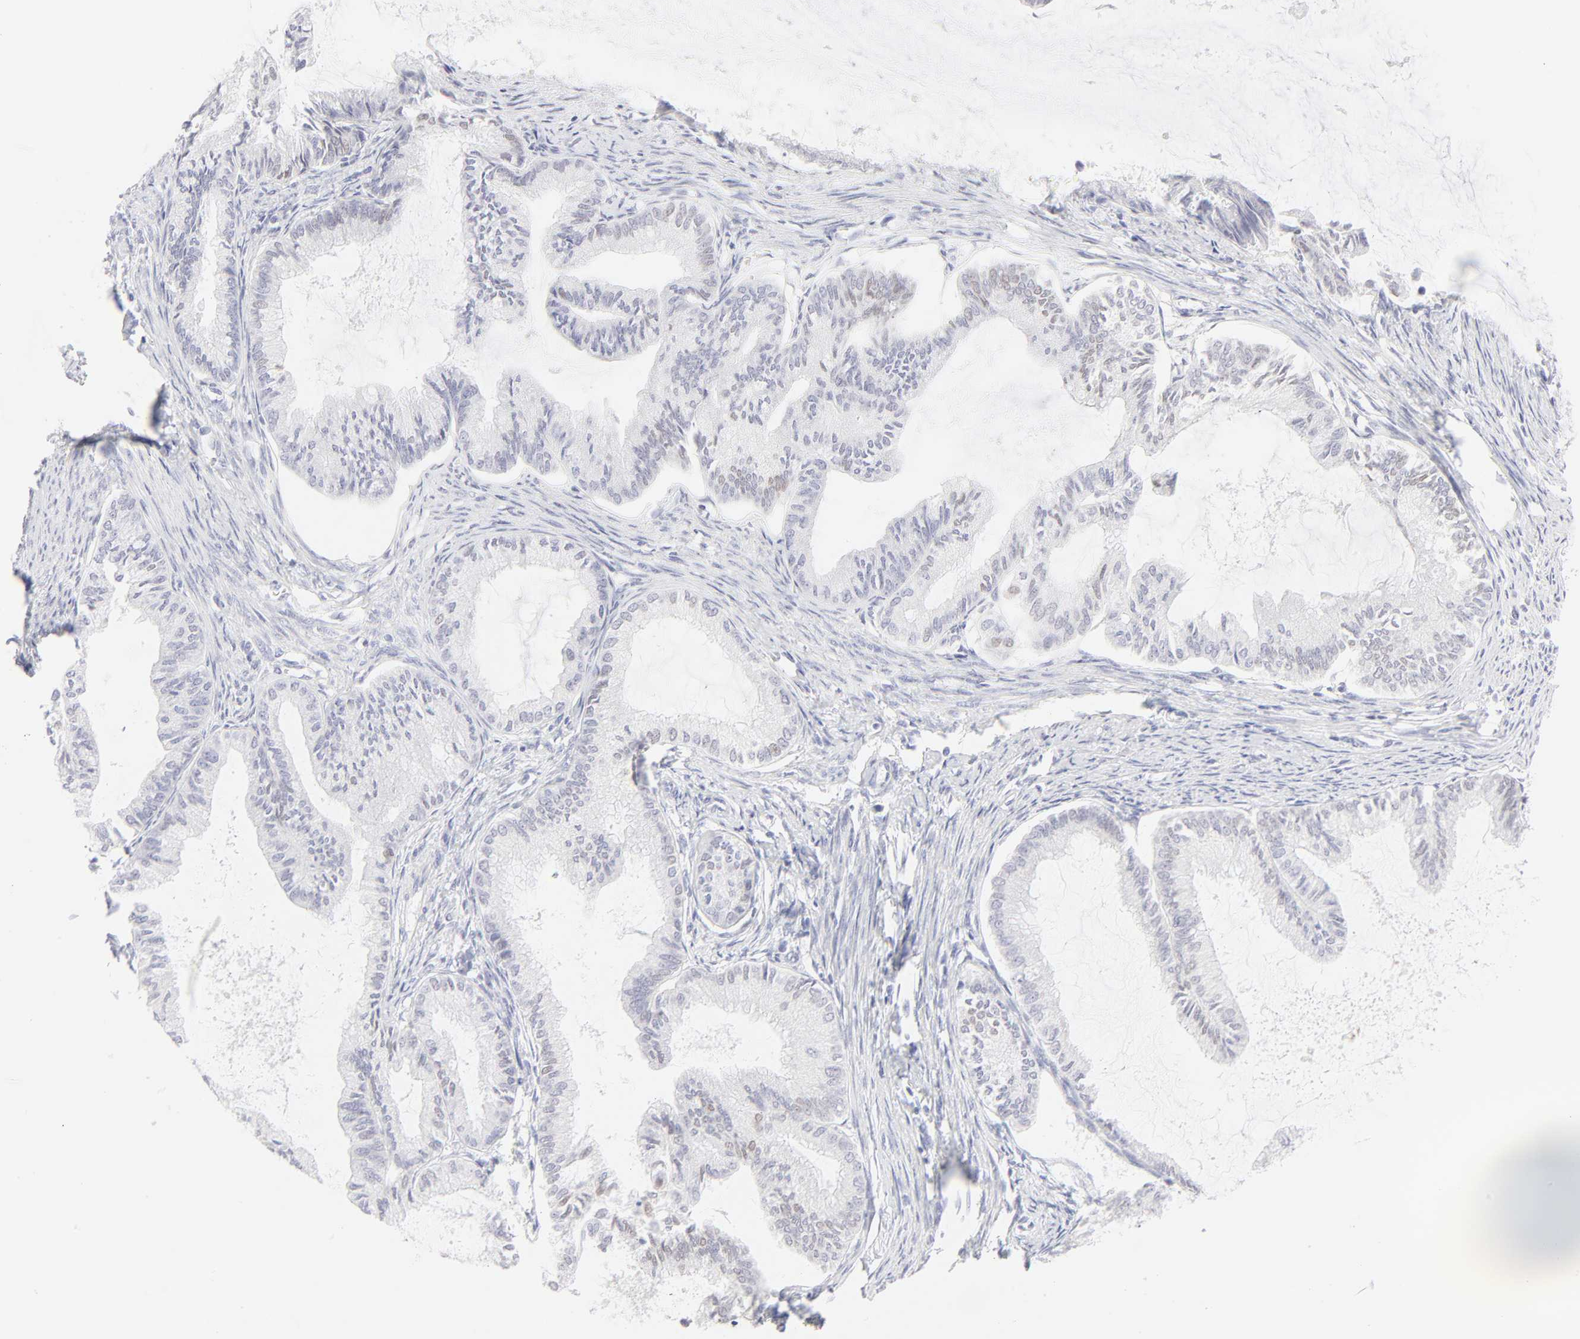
{"staining": {"intensity": "weak", "quantity": "<25%", "location": "nuclear"}, "tissue": "endometrial cancer", "cell_type": "Tumor cells", "image_type": "cancer", "snomed": [{"axis": "morphology", "description": "Adenocarcinoma, NOS"}, {"axis": "topography", "description": "Endometrium"}], "caption": "A high-resolution histopathology image shows immunohistochemistry staining of adenocarcinoma (endometrial), which demonstrates no significant staining in tumor cells. (Brightfield microscopy of DAB (3,3'-diaminobenzidine) immunohistochemistry at high magnification).", "gene": "ELF3", "patient": {"sex": "female", "age": 86}}